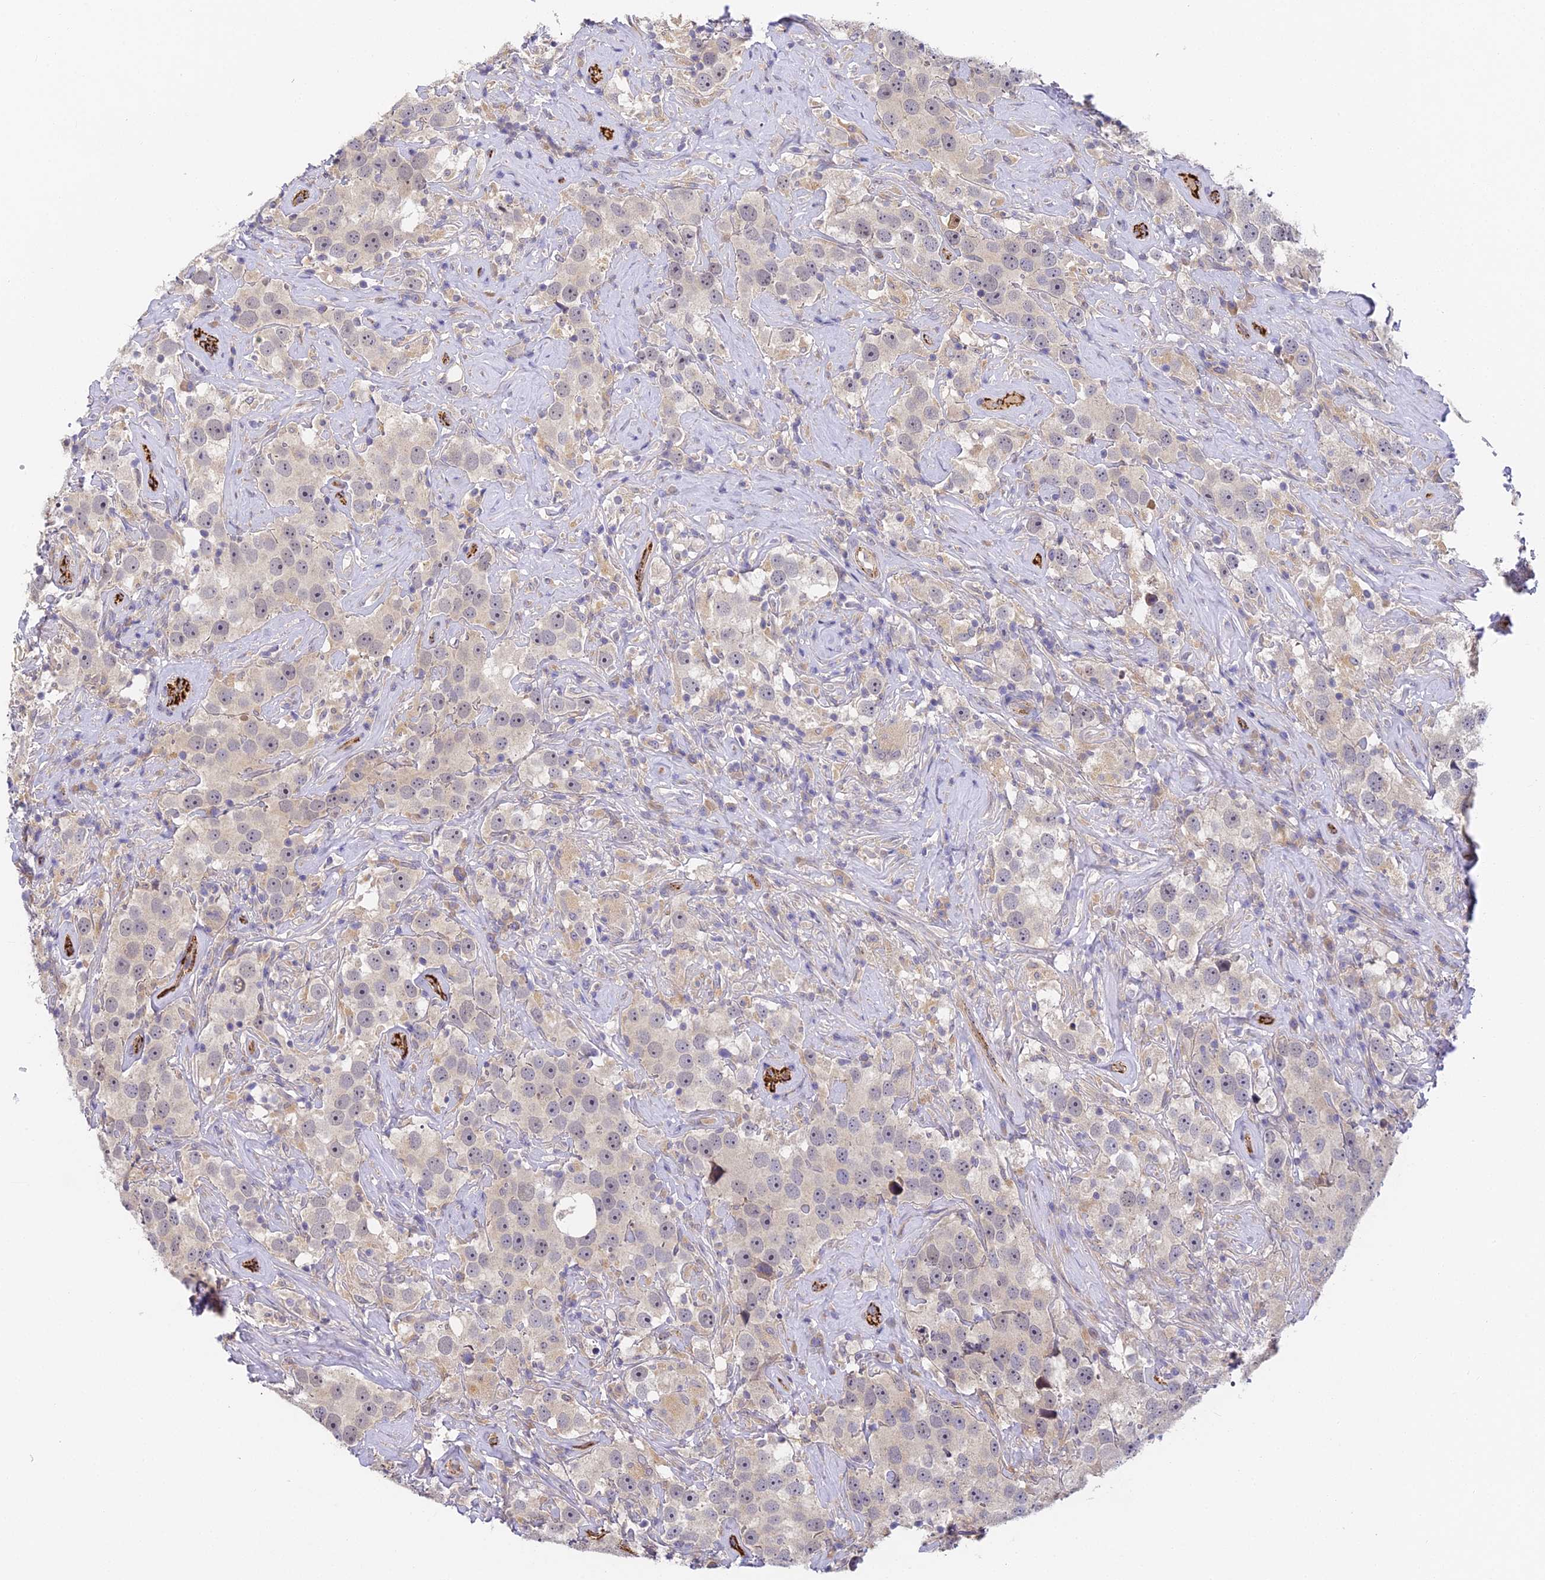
{"staining": {"intensity": "weak", "quantity": "<25%", "location": "cytoplasmic/membranous"}, "tissue": "testis cancer", "cell_type": "Tumor cells", "image_type": "cancer", "snomed": [{"axis": "morphology", "description": "Seminoma, NOS"}, {"axis": "topography", "description": "Testis"}], "caption": "High magnification brightfield microscopy of testis cancer (seminoma) stained with DAB (3,3'-diaminobenzidine) (brown) and counterstained with hematoxylin (blue): tumor cells show no significant expression.", "gene": "DNAAF10", "patient": {"sex": "male", "age": 49}}